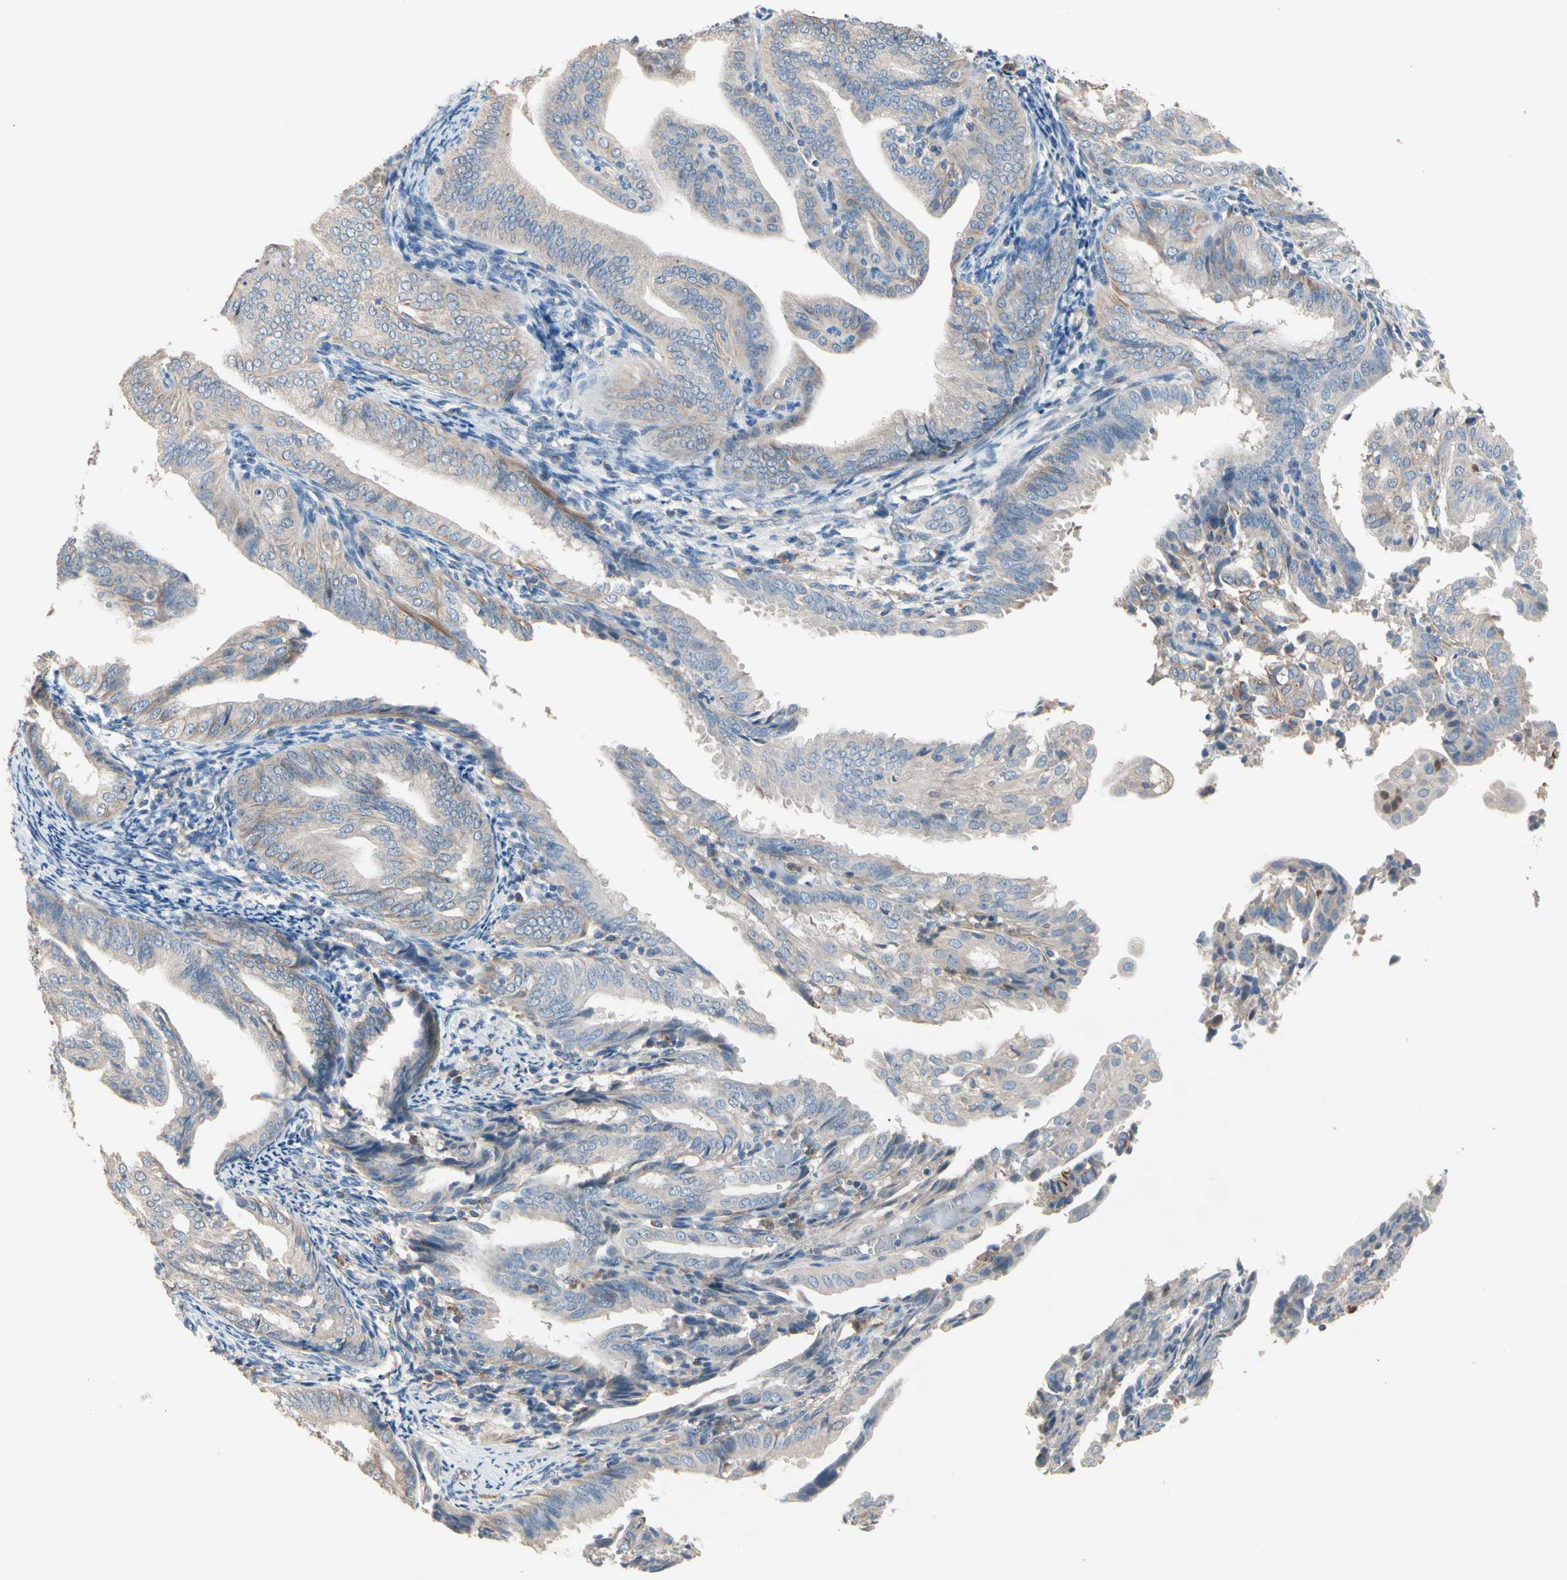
{"staining": {"intensity": "weak", "quantity": "25%-75%", "location": "cytoplasmic/membranous"}, "tissue": "endometrial cancer", "cell_type": "Tumor cells", "image_type": "cancer", "snomed": [{"axis": "morphology", "description": "Adenocarcinoma, NOS"}, {"axis": "topography", "description": "Endometrium"}], "caption": "A high-resolution histopathology image shows immunohistochemistry staining of adenocarcinoma (endometrial), which demonstrates weak cytoplasmic/membranous expression in approximately 25%-75% of tumor cells.", "gene": "BBOX1", "patient": {"sex": "female", "age": 58}}